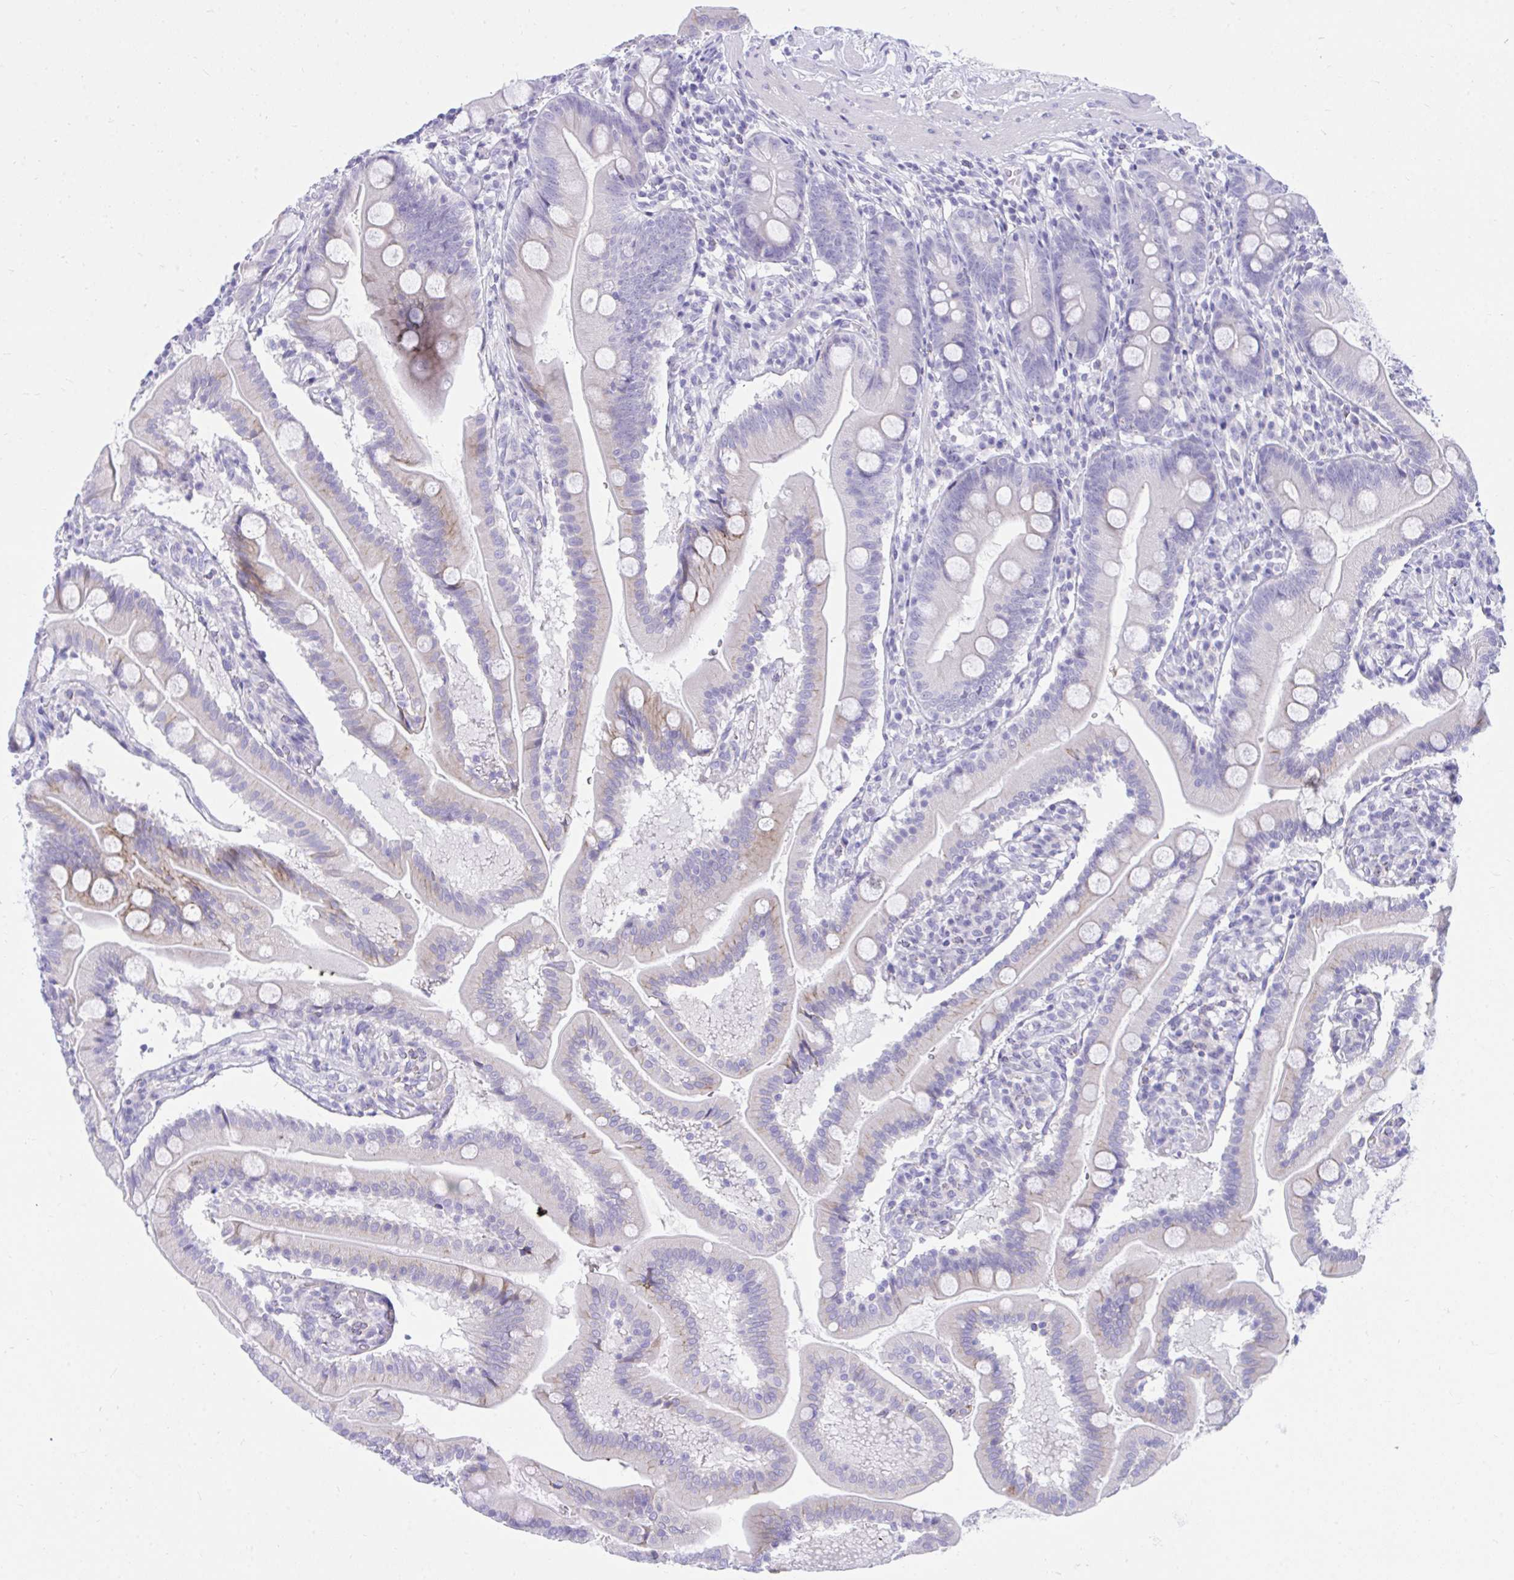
{"staining": {"intensity": "weak", "quantity": "<25%", "location": "cytoplasmic/membranous"}, "tissue": "duodenum", "cell_type": "Glandular cells", "image_type": "normal", "snomed": [{"axis": "morphology", "description": "Normal tissue, NOS"}, {"axis": "topography", "description": "Duodenum"}], "caption": "Immunohistochemical staining of benign human duodenum displays no significant staining in glandular cells.", "gene": "PLEKHH1", "patient": {"sex": "female", "age": 67}}